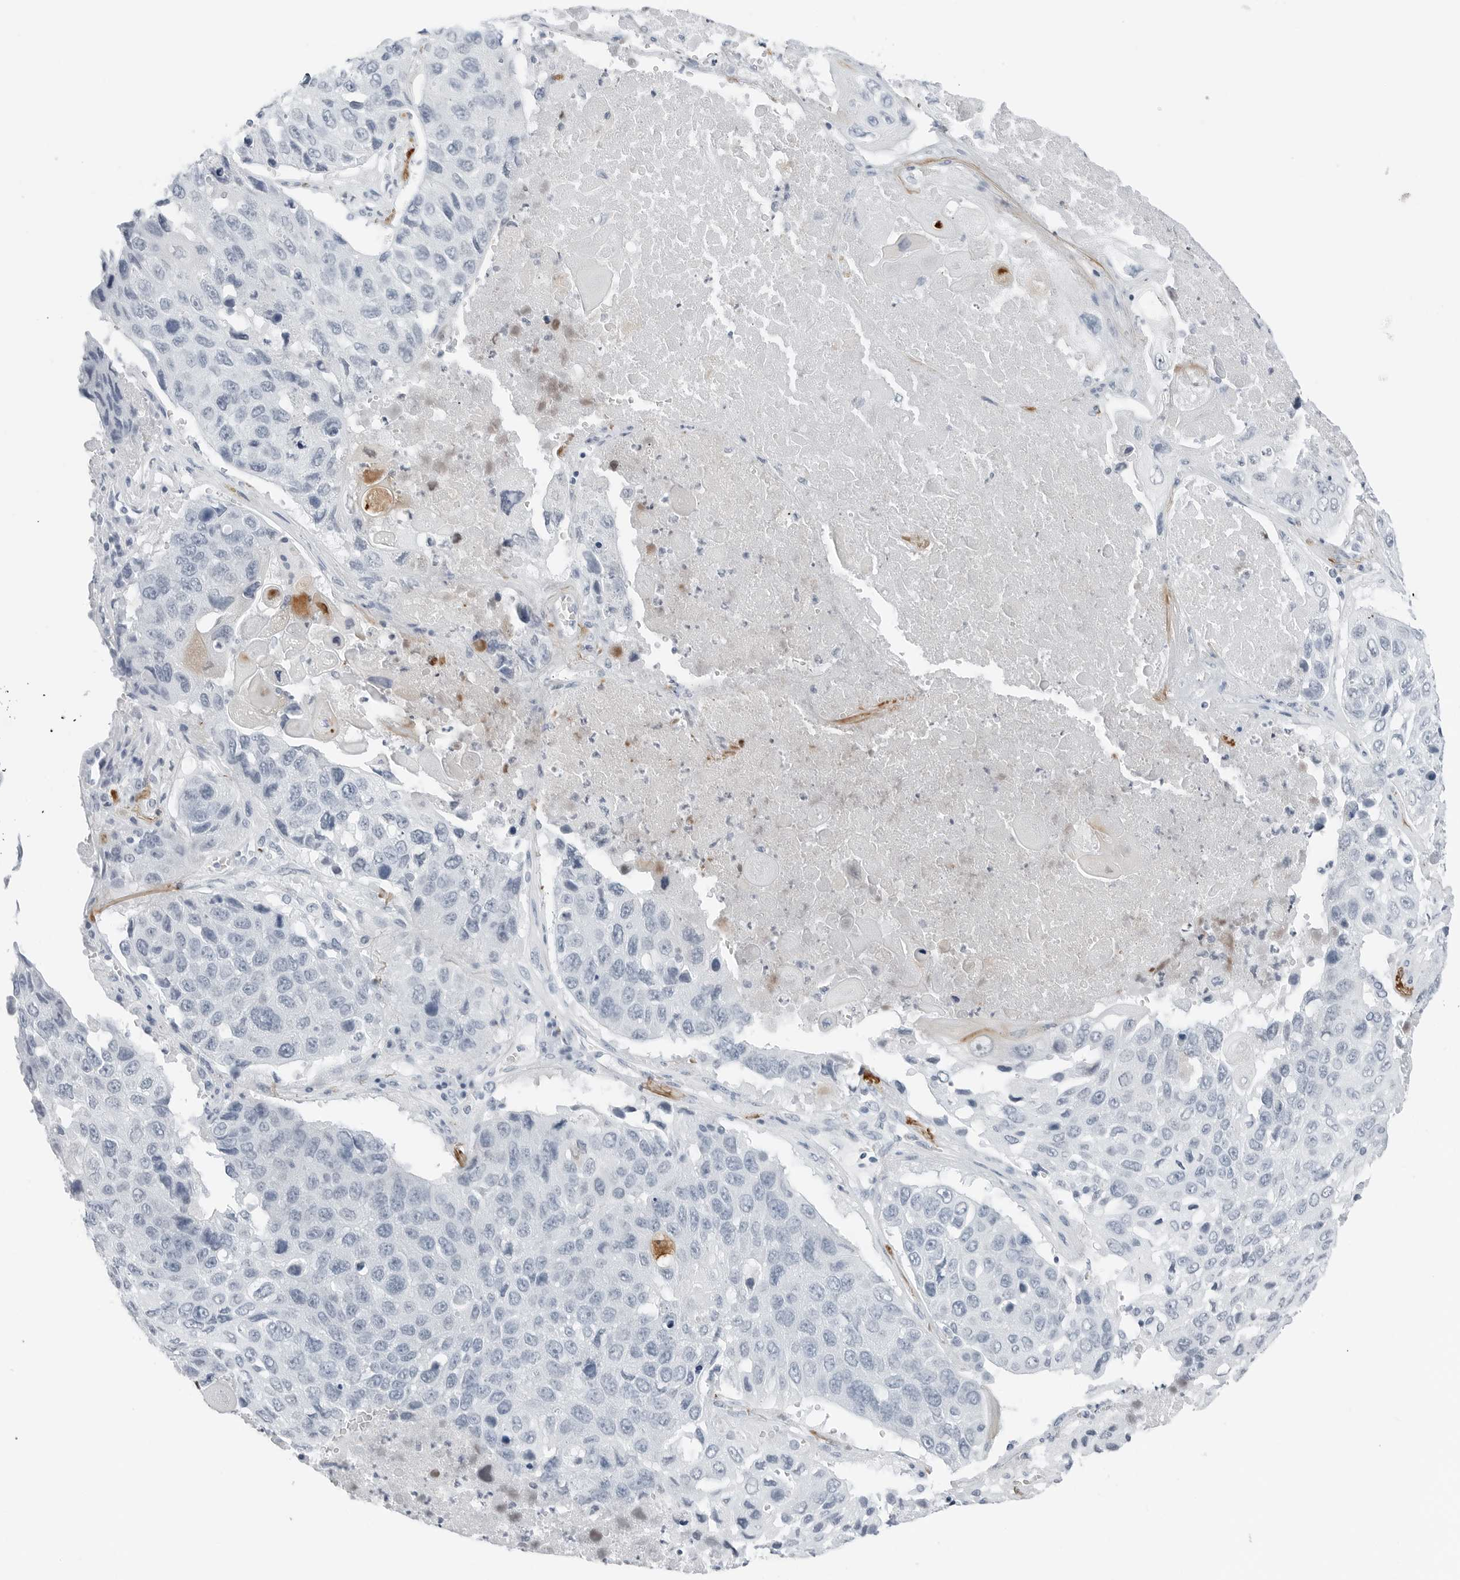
{"staining": {"intensity": "negative", "quantity": "none", "location": "none"}, "tissue": "lung cancer", "cell_type": "Tumor cells", "image_type": "cancer", "snomed": [{"axis": "morphology", "description": "Squamous cell carcinoma, NOS"}, {"axis": "topography", "description": "Lung"}], "caption": "Immunohistochemistry (IHC) histopathology image of neoplastic tissue: human lung squamous cell carcinoma stained with DAB displays no significant protein expression in tumor cells.", "gene": "SLPI", "patient": {"sex": "male", "age": 61}}